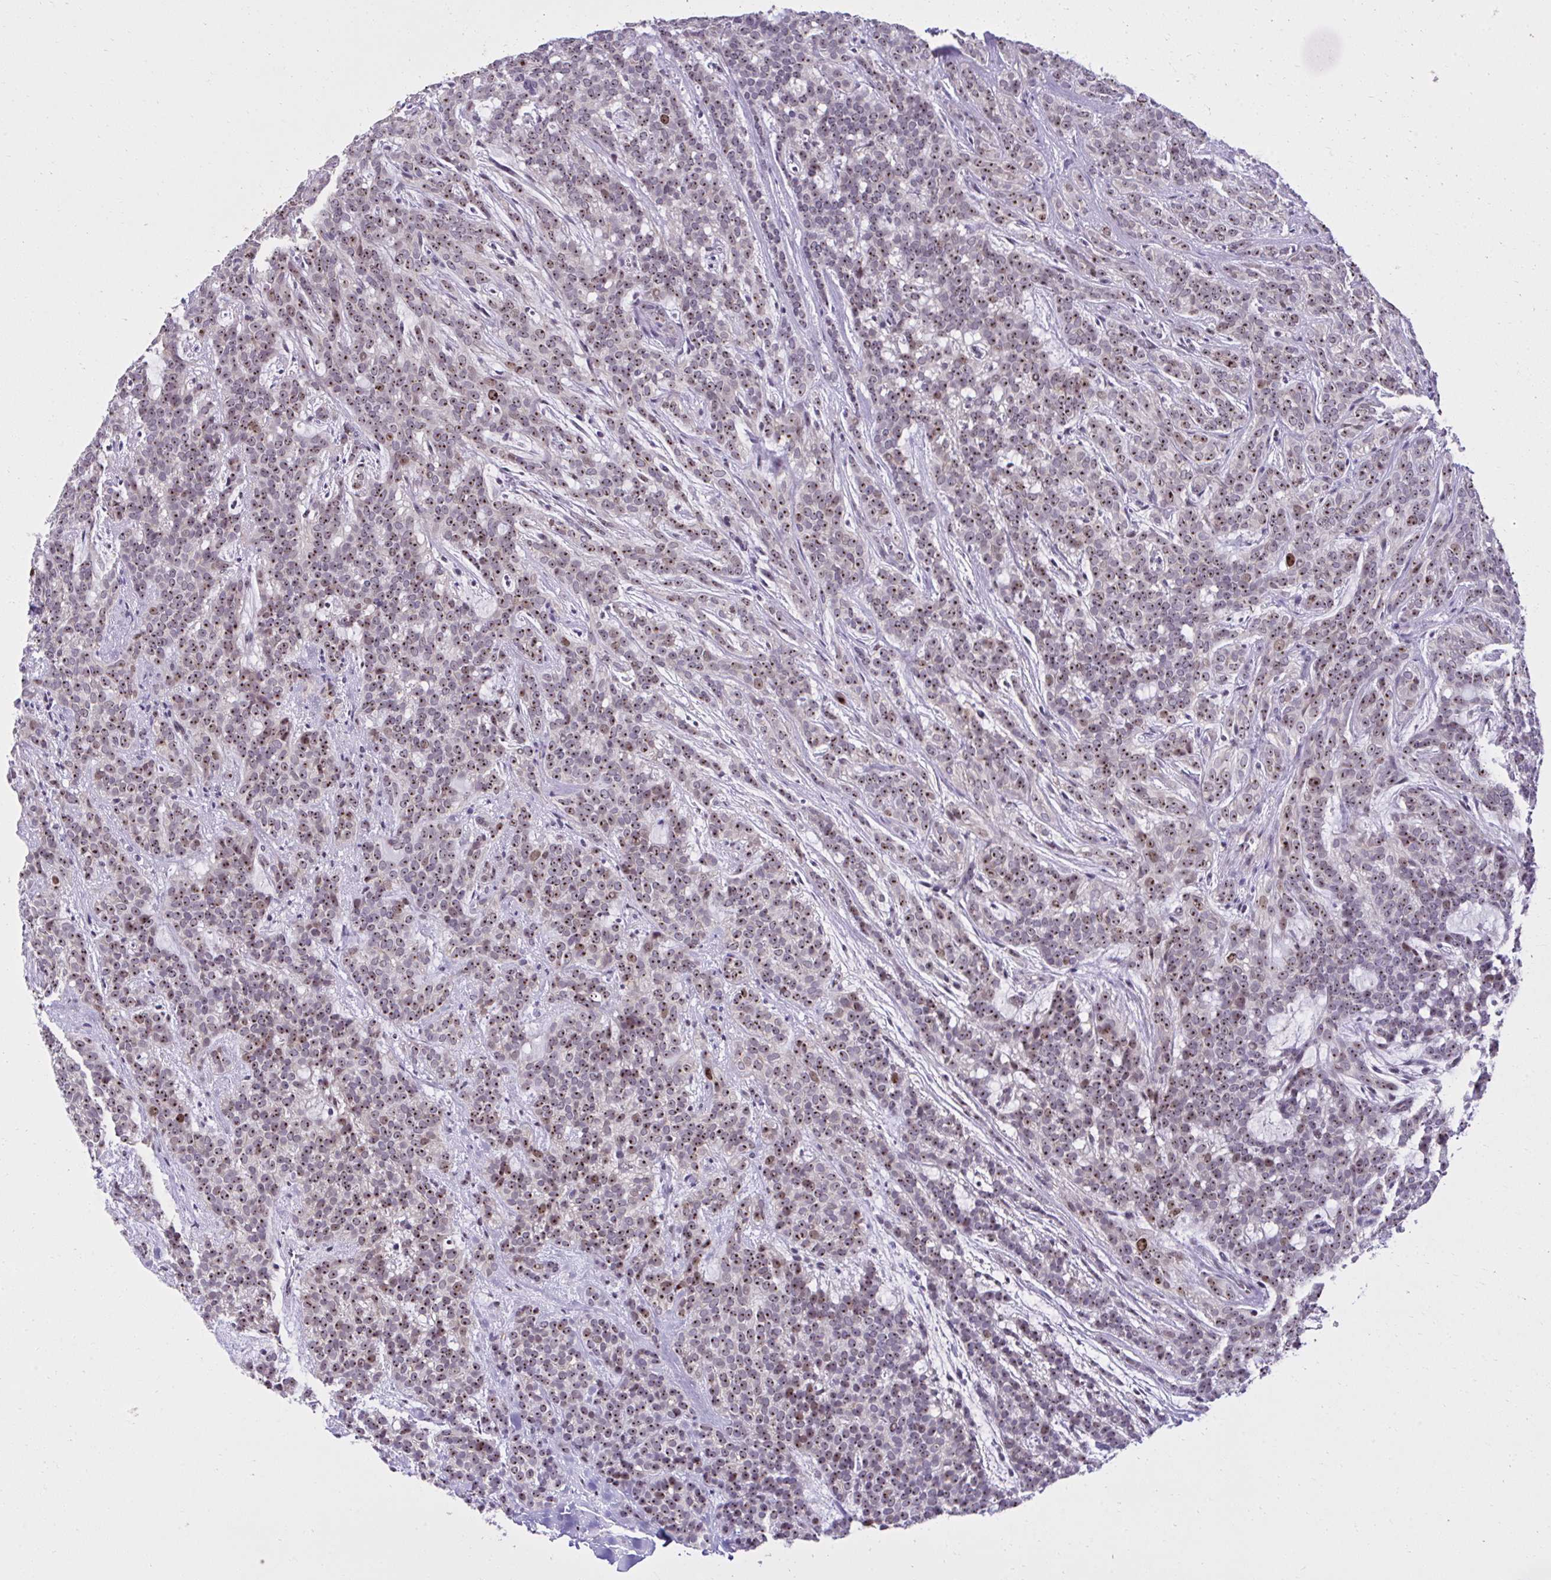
{"staining": {"intensity": "strong", "quantity": ">75%", "location": "nuclear"}, "tissue": "head and neck cancer", "cell_type": "Tumor cells", "image_type": "cancer", "snomed": [{"axis": "morphology", "description": "Normal tissue, NOS"}, {"axis": "morphology", "description": "Adenocarcinoma, NOS"}, {"axis": "topography", "description": "Oral tissue"}, {"axis": "topography", "description": "Head-Neck"}], "caption": "Human head and neck cancer (adenocarcinoma) stained with a brown dye displays strong nuclear positive staining in approximately >75% of tumor cells.", "gene": "CEP72", "patient": {"sex": "female", "age": 57}}